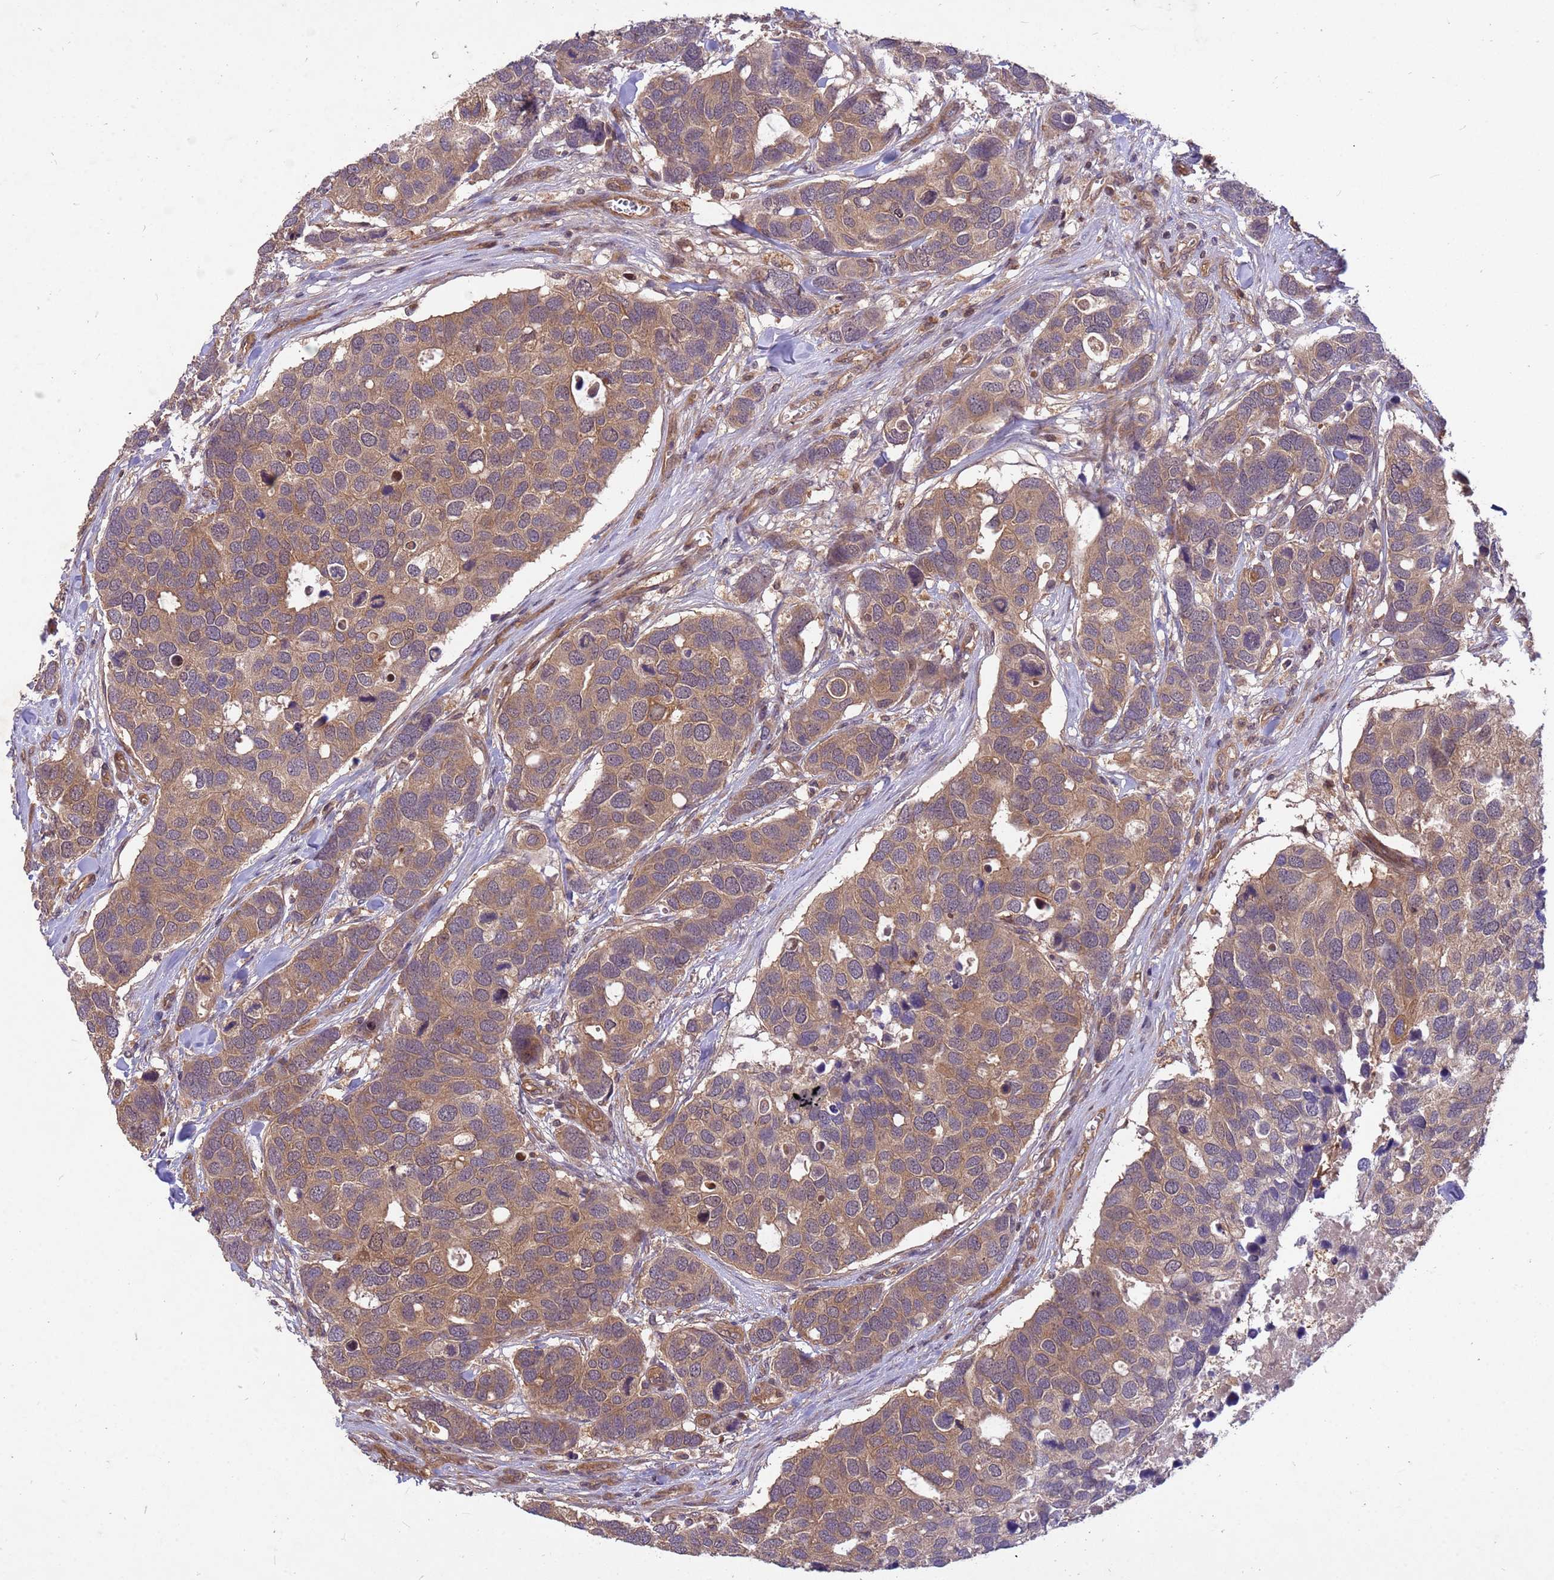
{"staining": {"intensity": "moderate", "quantity": ">75%", "location": "cytoplasmic/membranous"}, "tissue": "breast cancer", "cell_type": "Tumor cells", "image_type": "cancer", "snomed": [{"axis": "morphology", "description": "Duct carcinoma"}, {"axis": "topography", "description": "Breast"}], "caption": "Human breast cancer stained with a brown dye exhibits moderate cytoplasmic/membranous positive staining in approximately >75% of tumor cells.", "gene": "PPP2CB", "patient": {"sex": "female", "age": 83}}